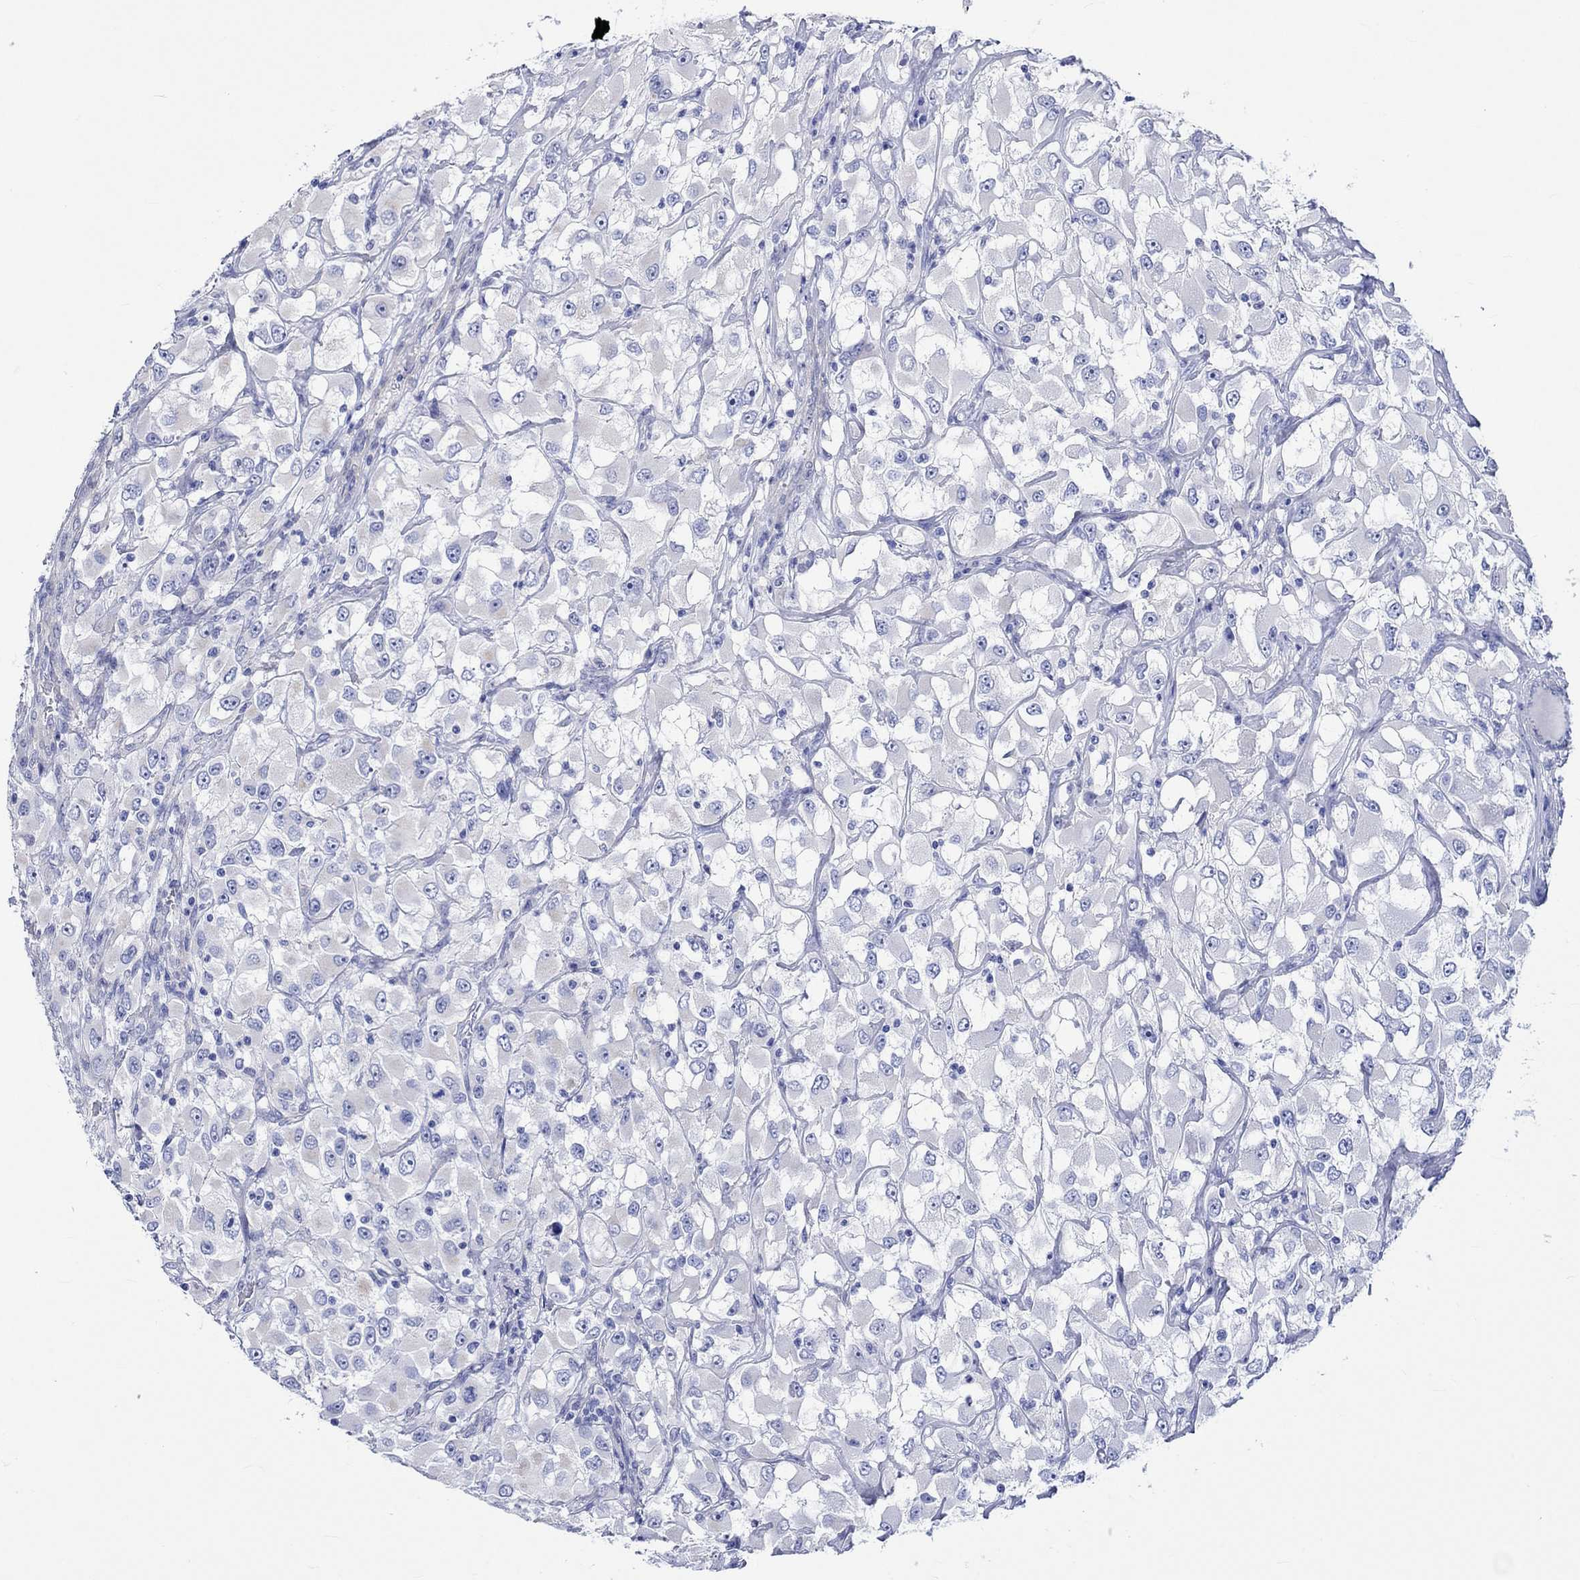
{"staining": {"intensity": "negative", "quantity": "none", "location": "none"}, "tissue": "renal cancer", "cell_type": "Tumor cells", "image_type": "cancer", "snomed": [{"axis": "morphology", "description": "Adenocarcinoma, NOS"}, {"axis": "topography", "description": "Kidney"}], "caption": "DAB immunohistochemical staining of human renal adenocarcinoma demonstrates no significant positivity in tumor cells.", "gene": "HARBI1", "patient": {"sex": "female", "age": 52}}